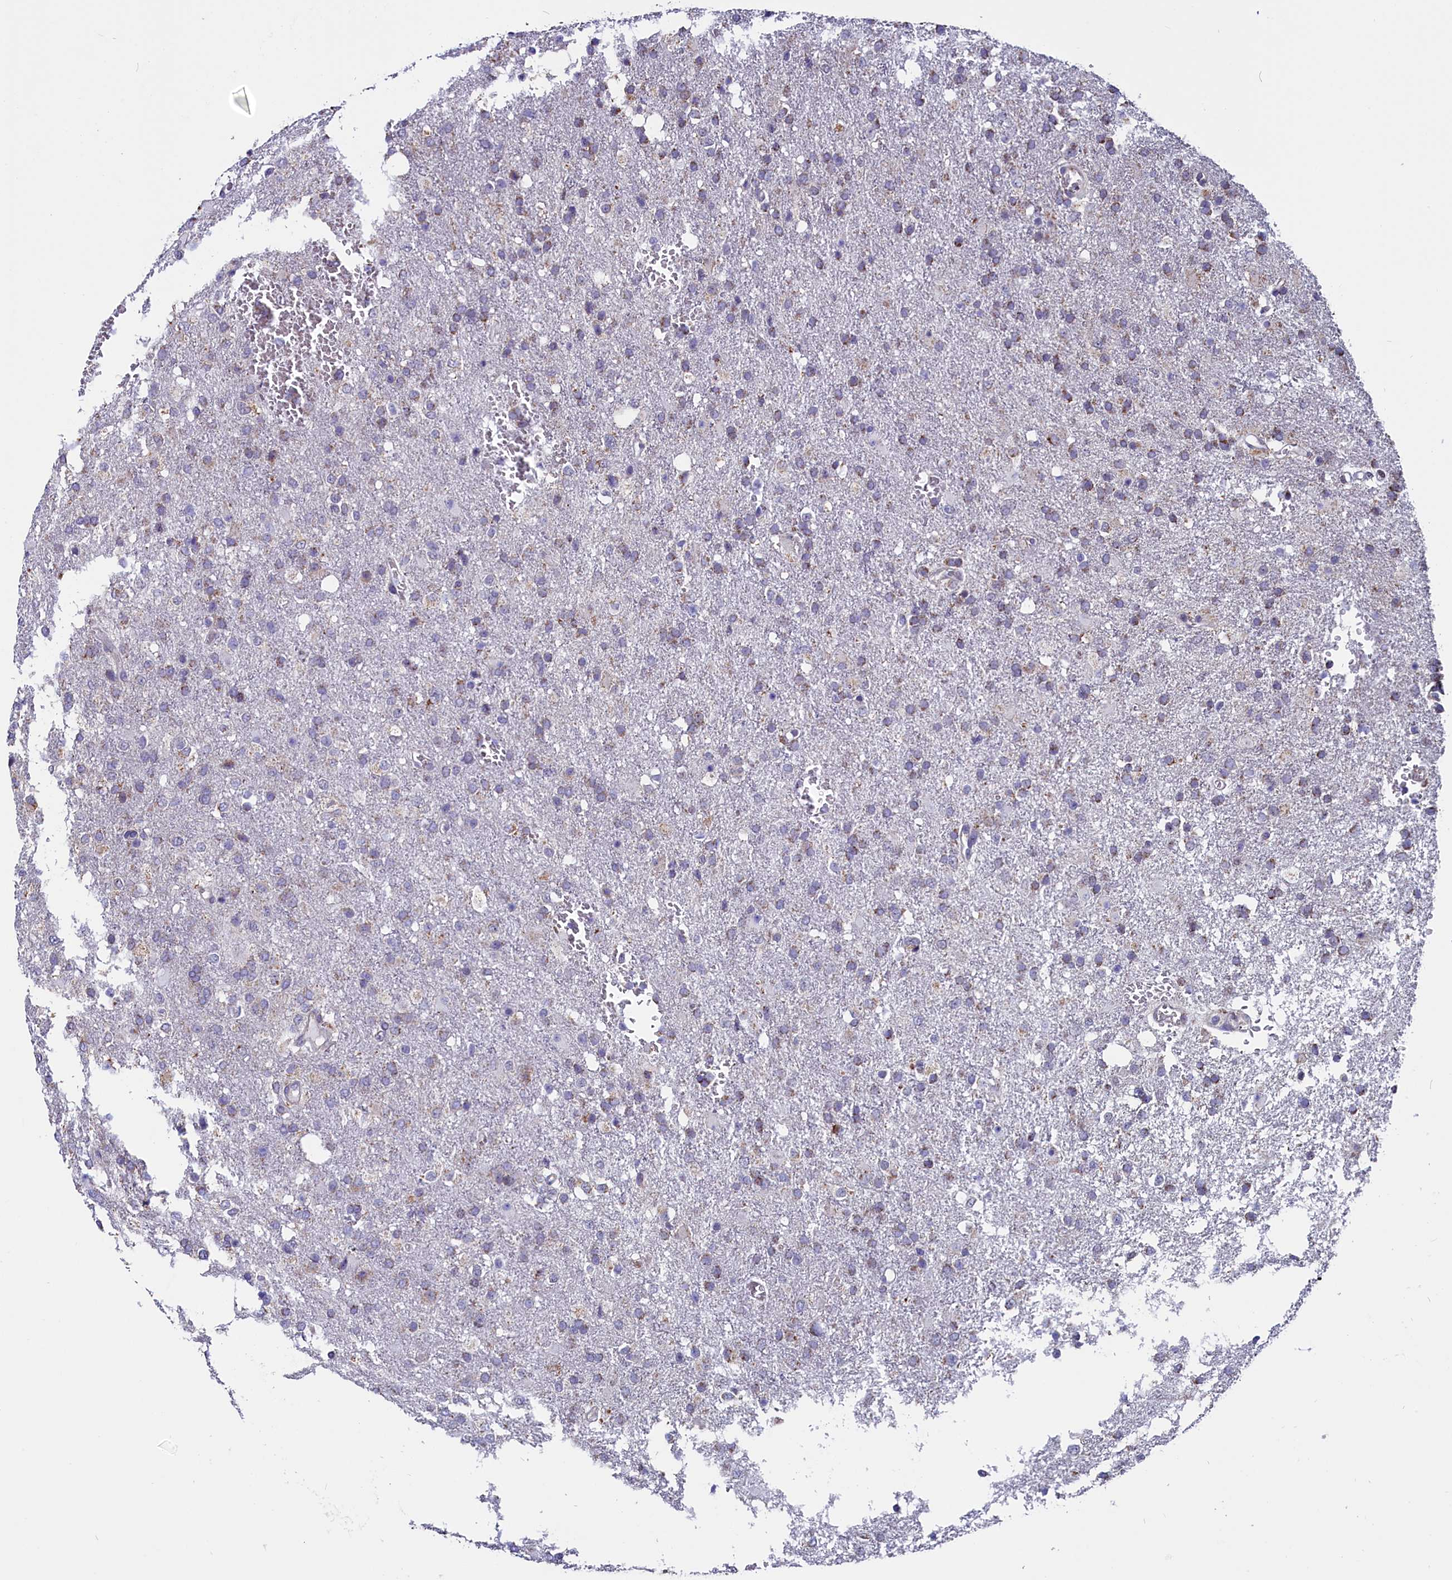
{"staining": {"intensity": "weak", "quantity": "25%-75%", "location": "cytoplasmic/membranous"}, "tissue": "glioma", "cell_type": "Tumor cells", "image_type": "cancer", "snomed": [{"axis": "morphology", "description": "Glioma, malignant, High grade"}, {"axis": "topography", "description": "Brain"}], "caption": "This micrograph displays glioma stained with immunohistochemistry (IHC) to label a protein in brown. The cytoplasmic/membranous of tumor cells show weak positivity for the protein. Nuclei are counter-stained blue.", "gene": "CIAPIN1", "patient": {"sex": "female", "age": 74}}